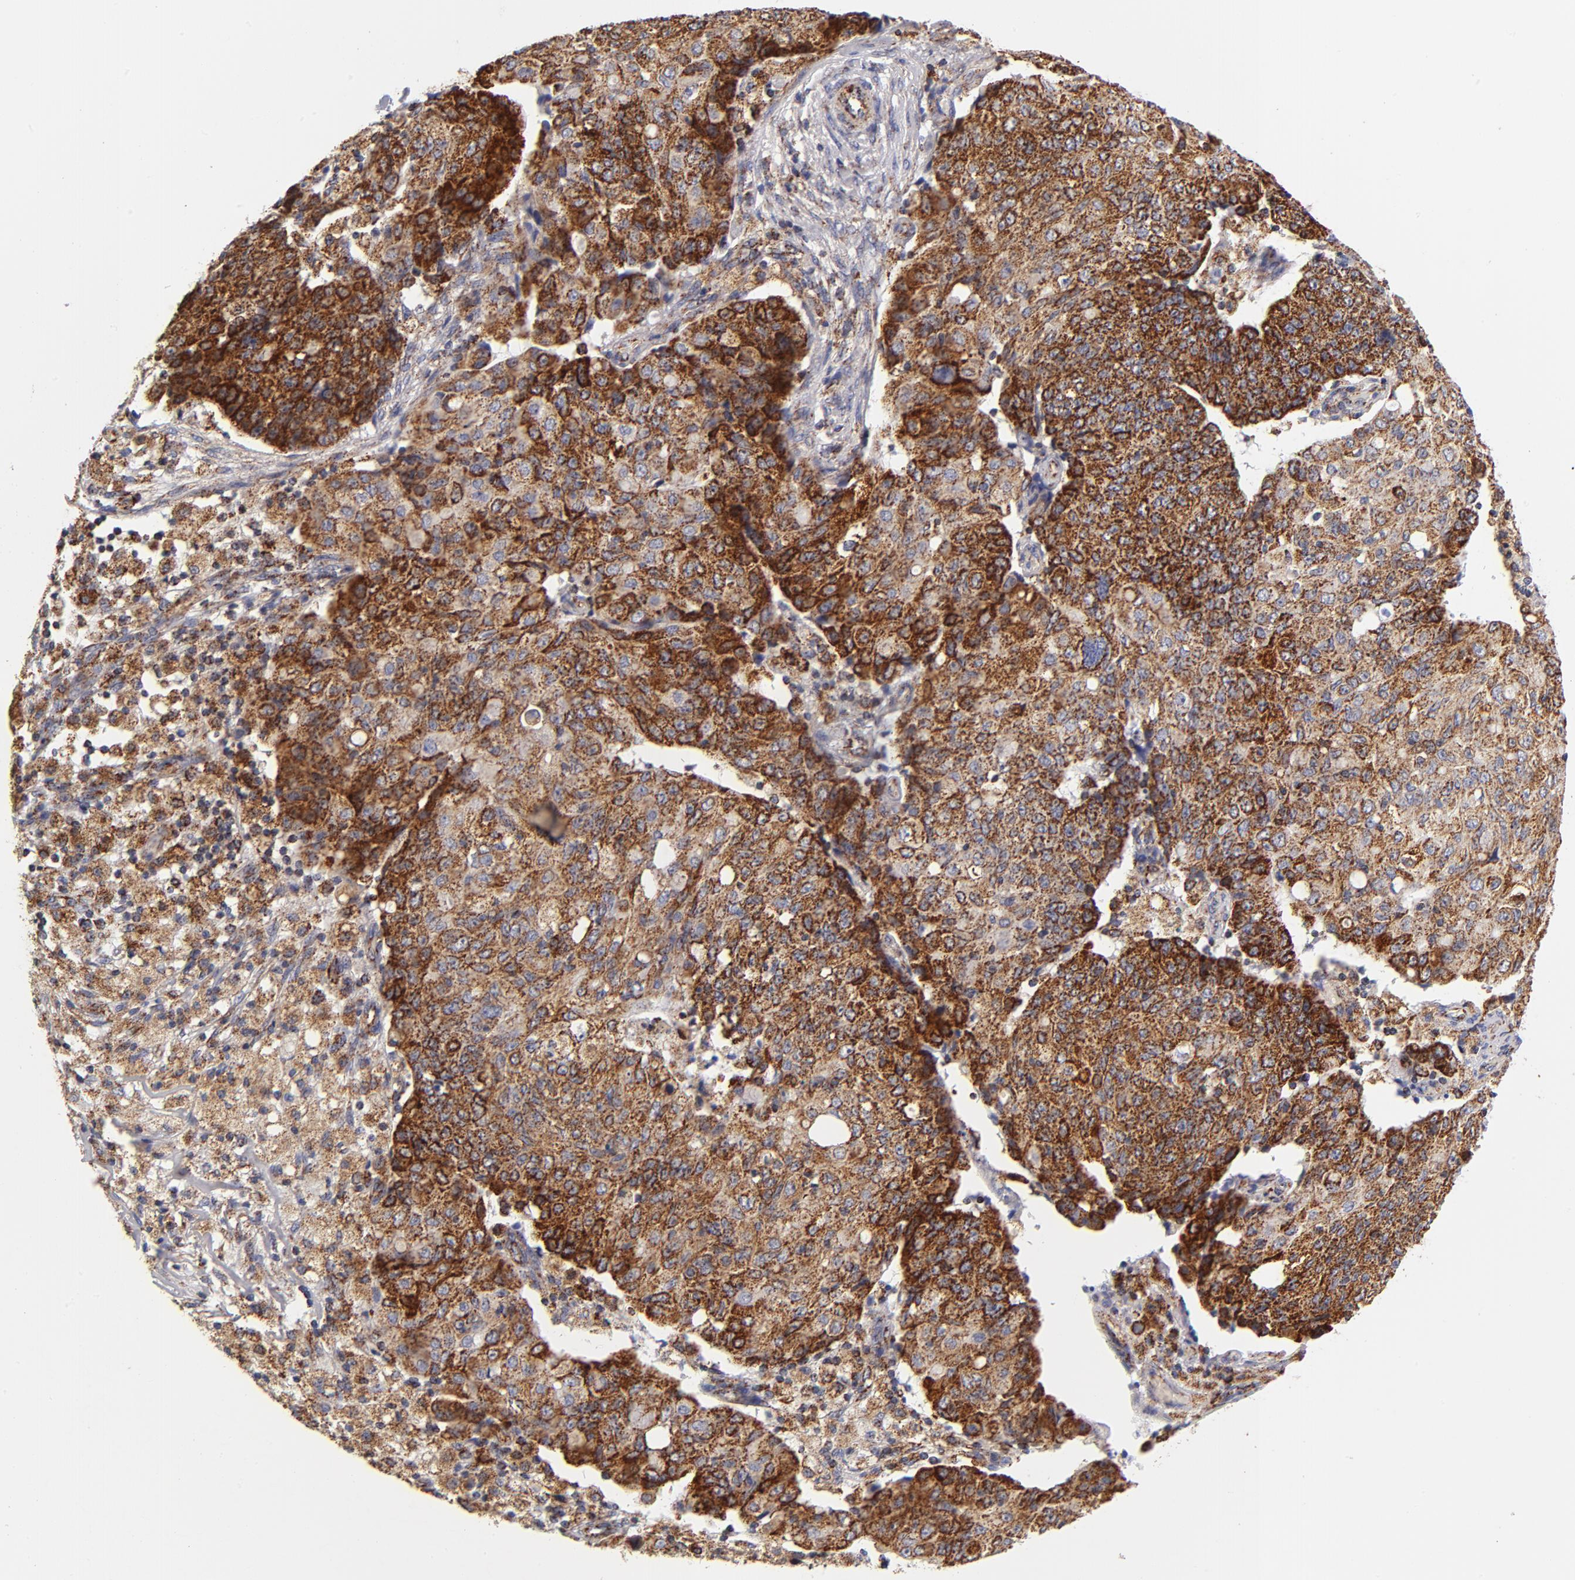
{"staining": {"intensity": "strong", "quantity": ">75%", "location": "cytoplasmic/membranous"}, "tissue": "ovarian cancer", "cell_type": "Tumor cells", "image_type": "cancer", "snomed": [{"axis": "morphology", "description": "Carcinoma, endometroid"}, {"axis": "topography", "description": "Ovary"}], "caption": "Brown immunohistochemical staining in endometroid carcinoma (ovarian) exhibits strong cytoplasmic/membranous staining in about >75% of tumor cells.", "gene": "ECHS1", "patient": {"sex": "female", "age": 42}}